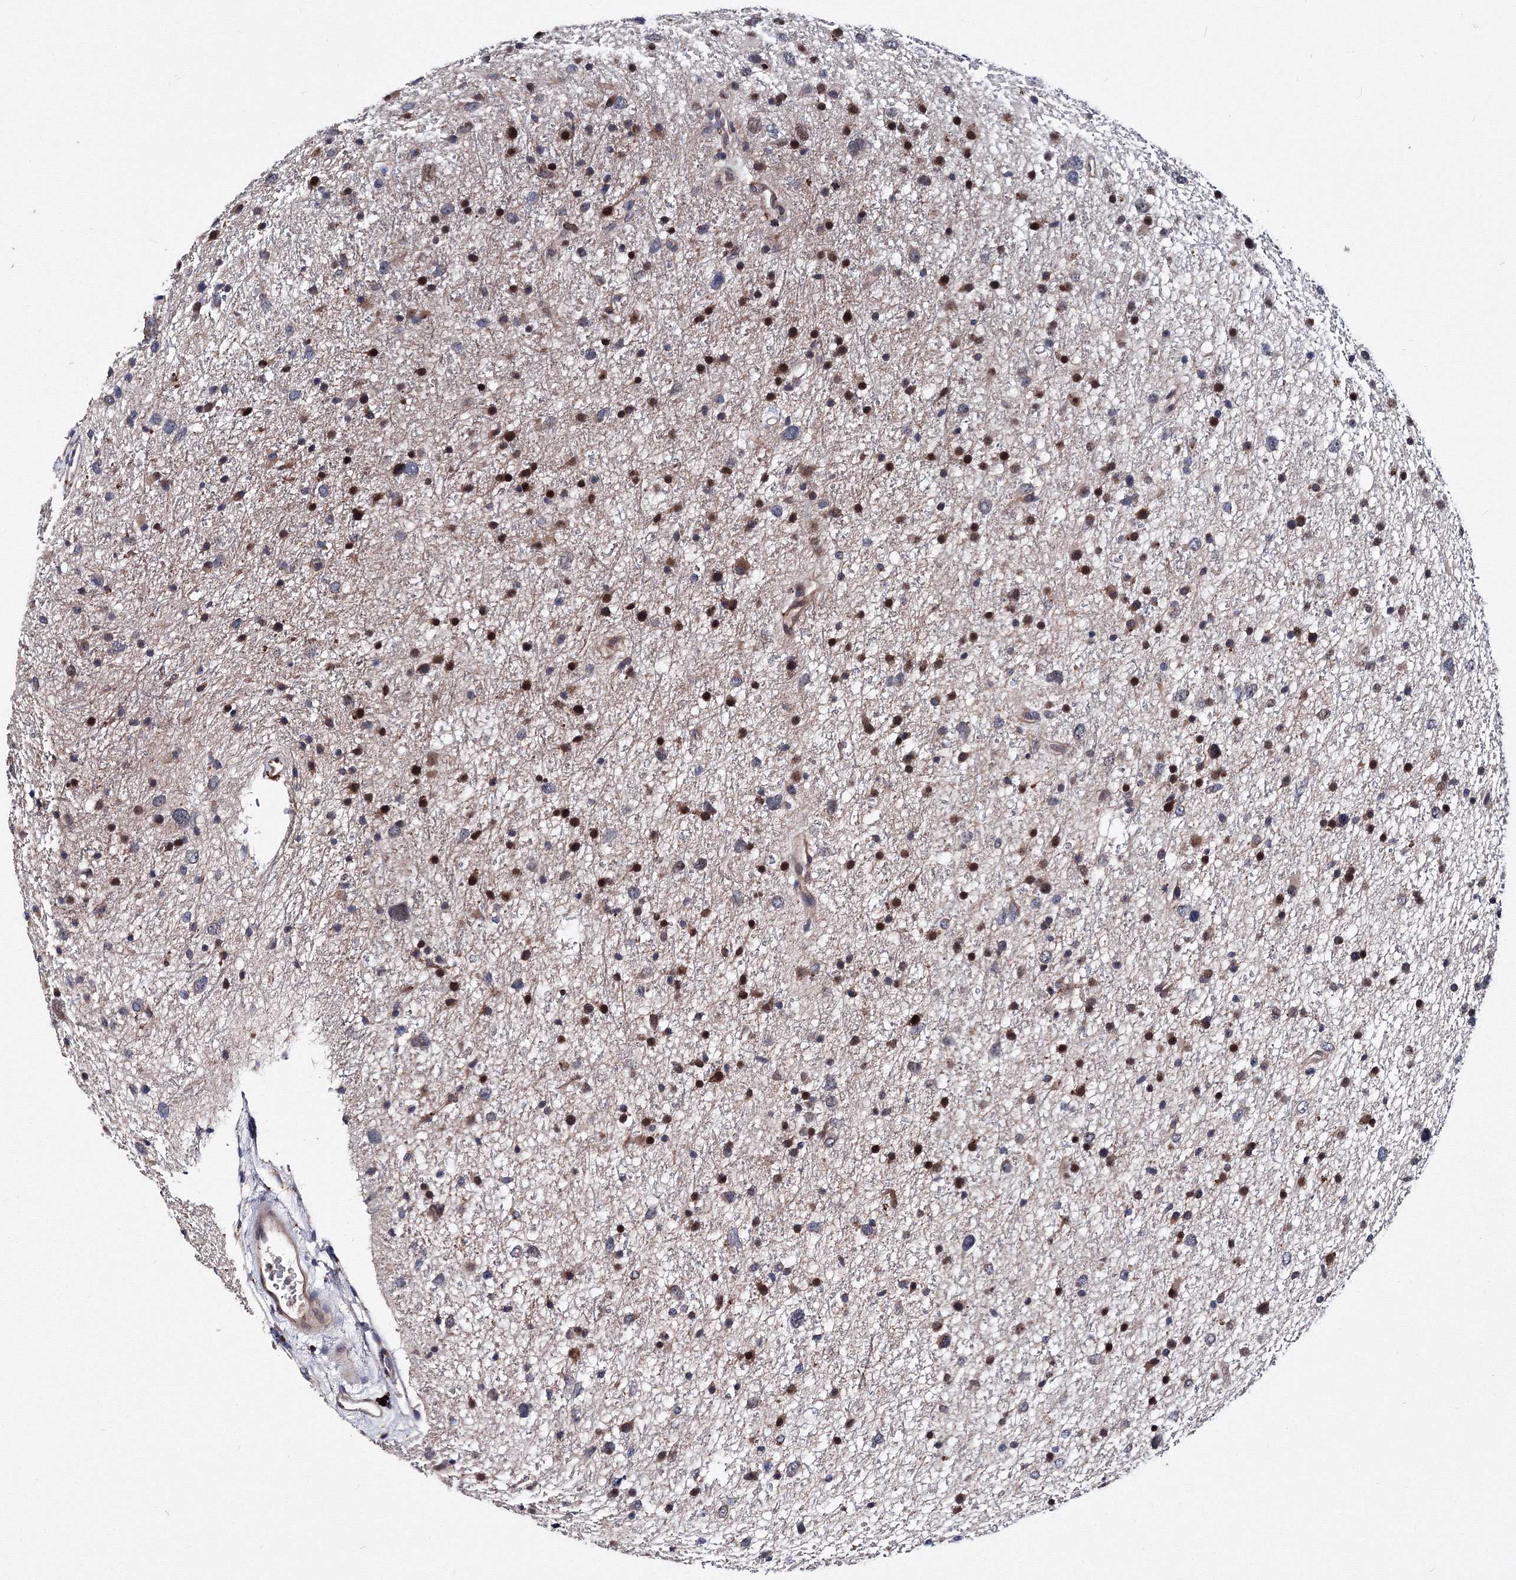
{"staining": {"intensity": "moderate", "quantity": "<25%", "location": "nuclear"}, "tissue": "glioma", "cell_type": "Tumor cells", "image_type": "cancer", "snomed": [{"axis": "morphology", "description": "Glioma, malignant, Low grade"}, {"axis": "topography", "description": "Cerebral cortex"}], "caption": "Brown immunohistochemical staining in malignant glioma (low-grade) reveals moderate nuclear positivity in approximately <25% of tumor cells. (brown staining indicates protein expression, while blue staining denotes nuclei).", "gene": "PHYKPL", "patient": {"sex": "female", "age": 39}}